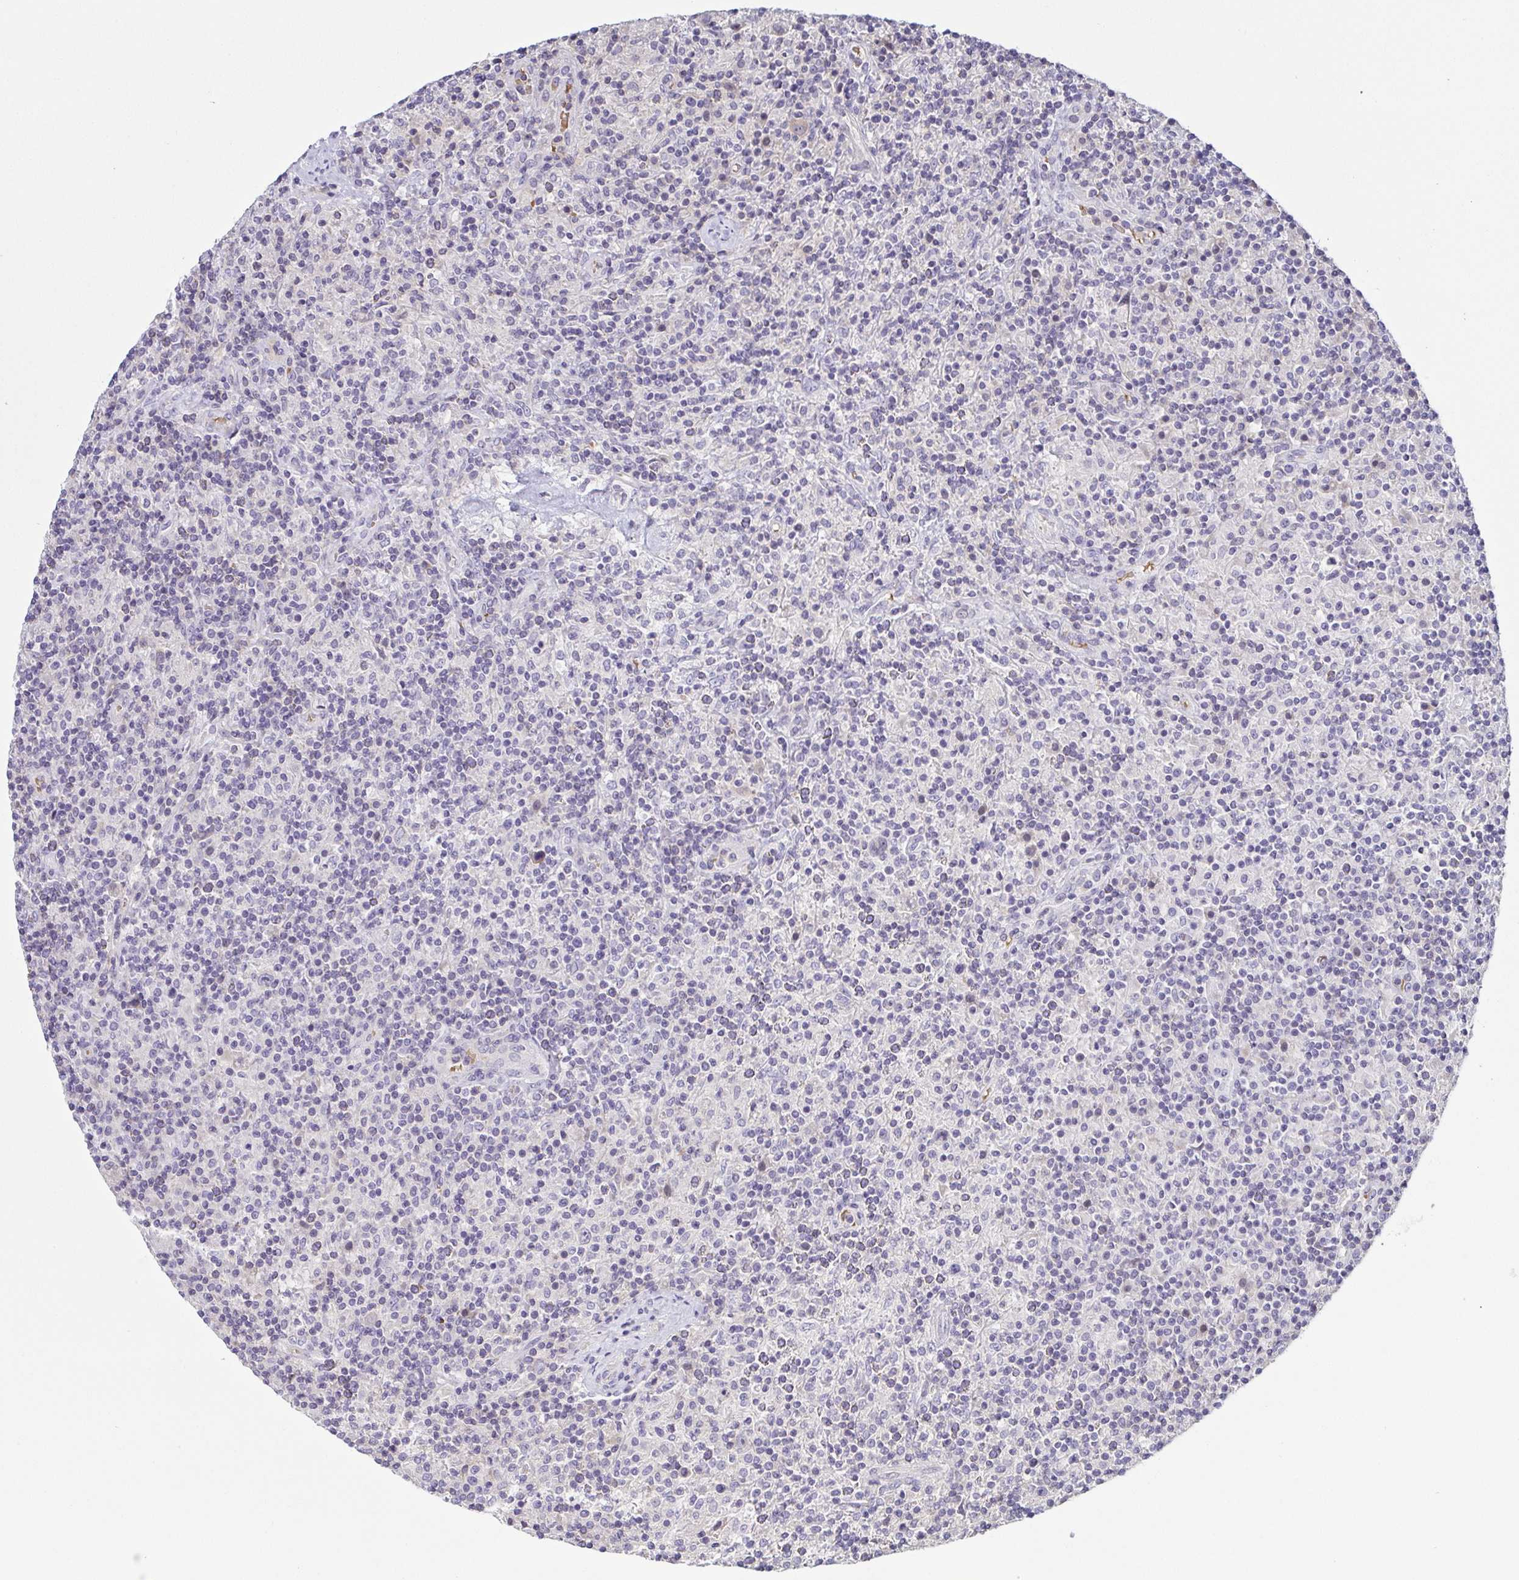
{"staining": {"intensity": "negative", "quantity": "none", "location": "none"}, "tissue": "lymphoma", "cell_type": "Tumor cells", "image_type": "cancer", "snomed": [{"axis": "morphology", "description": "Hodgkin's disease, NOS"}, {"axis": "topography", "description": "Lymph node"}], "caption": "There is no significant positivity in tumor cells of Hodgkin's disease.", "gene": "FAM162B", "patient": {"sex": "male", "age": 70}}